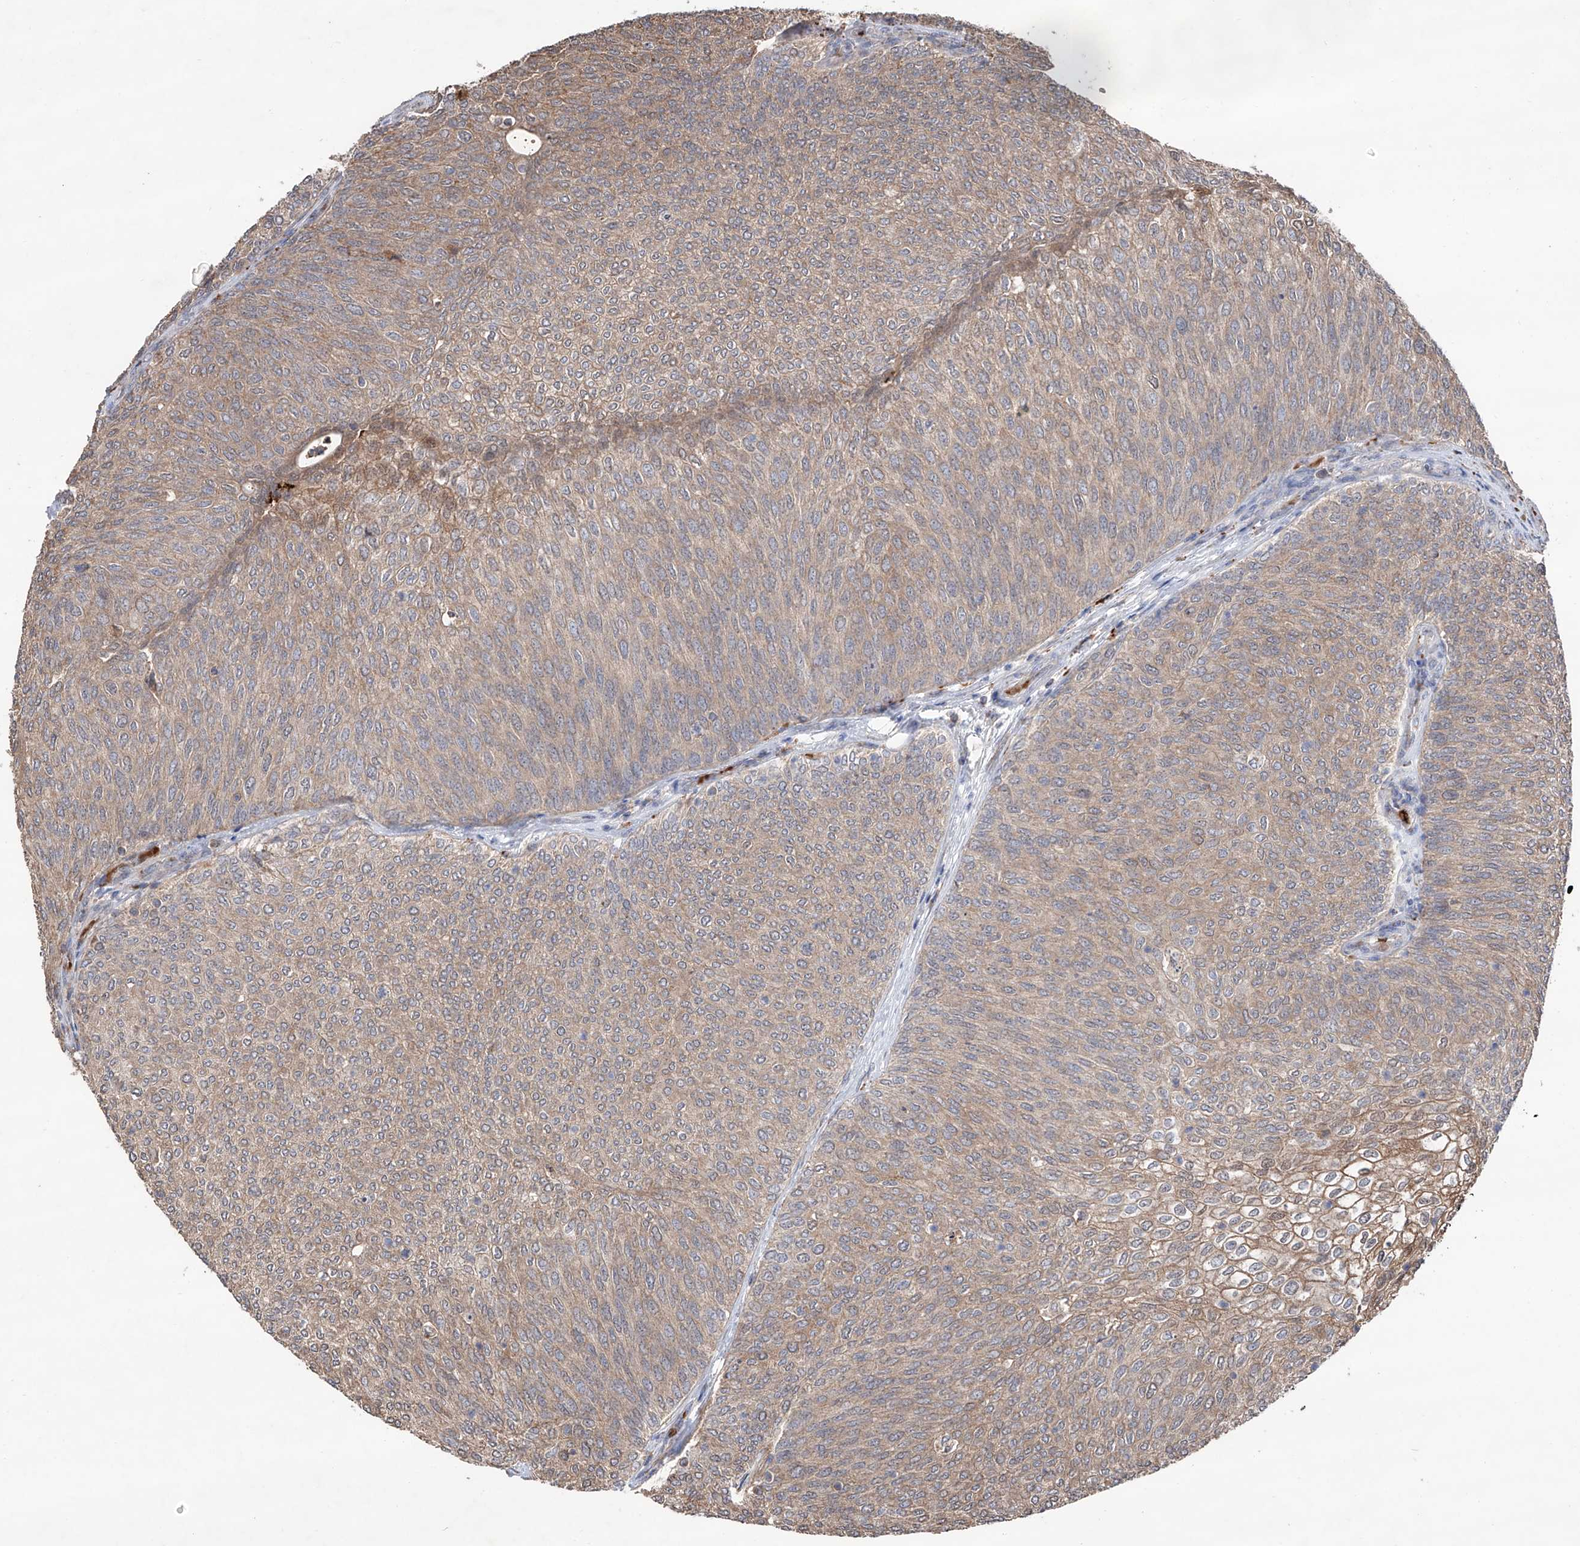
{"staining": {"intensity": "weak", "quantity": ">75%", "location": "cytoplasmic/membranous"}, "tissue": "urothelial cancer", "cell_type": "Tumor cells", "image_type": "cancer", "snomed": [{"axis": "morphology", "description": "Urothelial carcinoma, Low grade"}, {"axis": "topography", "description": "Urinary bladder"}], "caption": "Immunohistochemical staining of urothelial cancer reveals low levels of weak cytoplasmic/membranous protein positivity in approximately >75% of tumor cells.", "gene": "EDN1", "patient": {"sex": "female", "age": 79}}